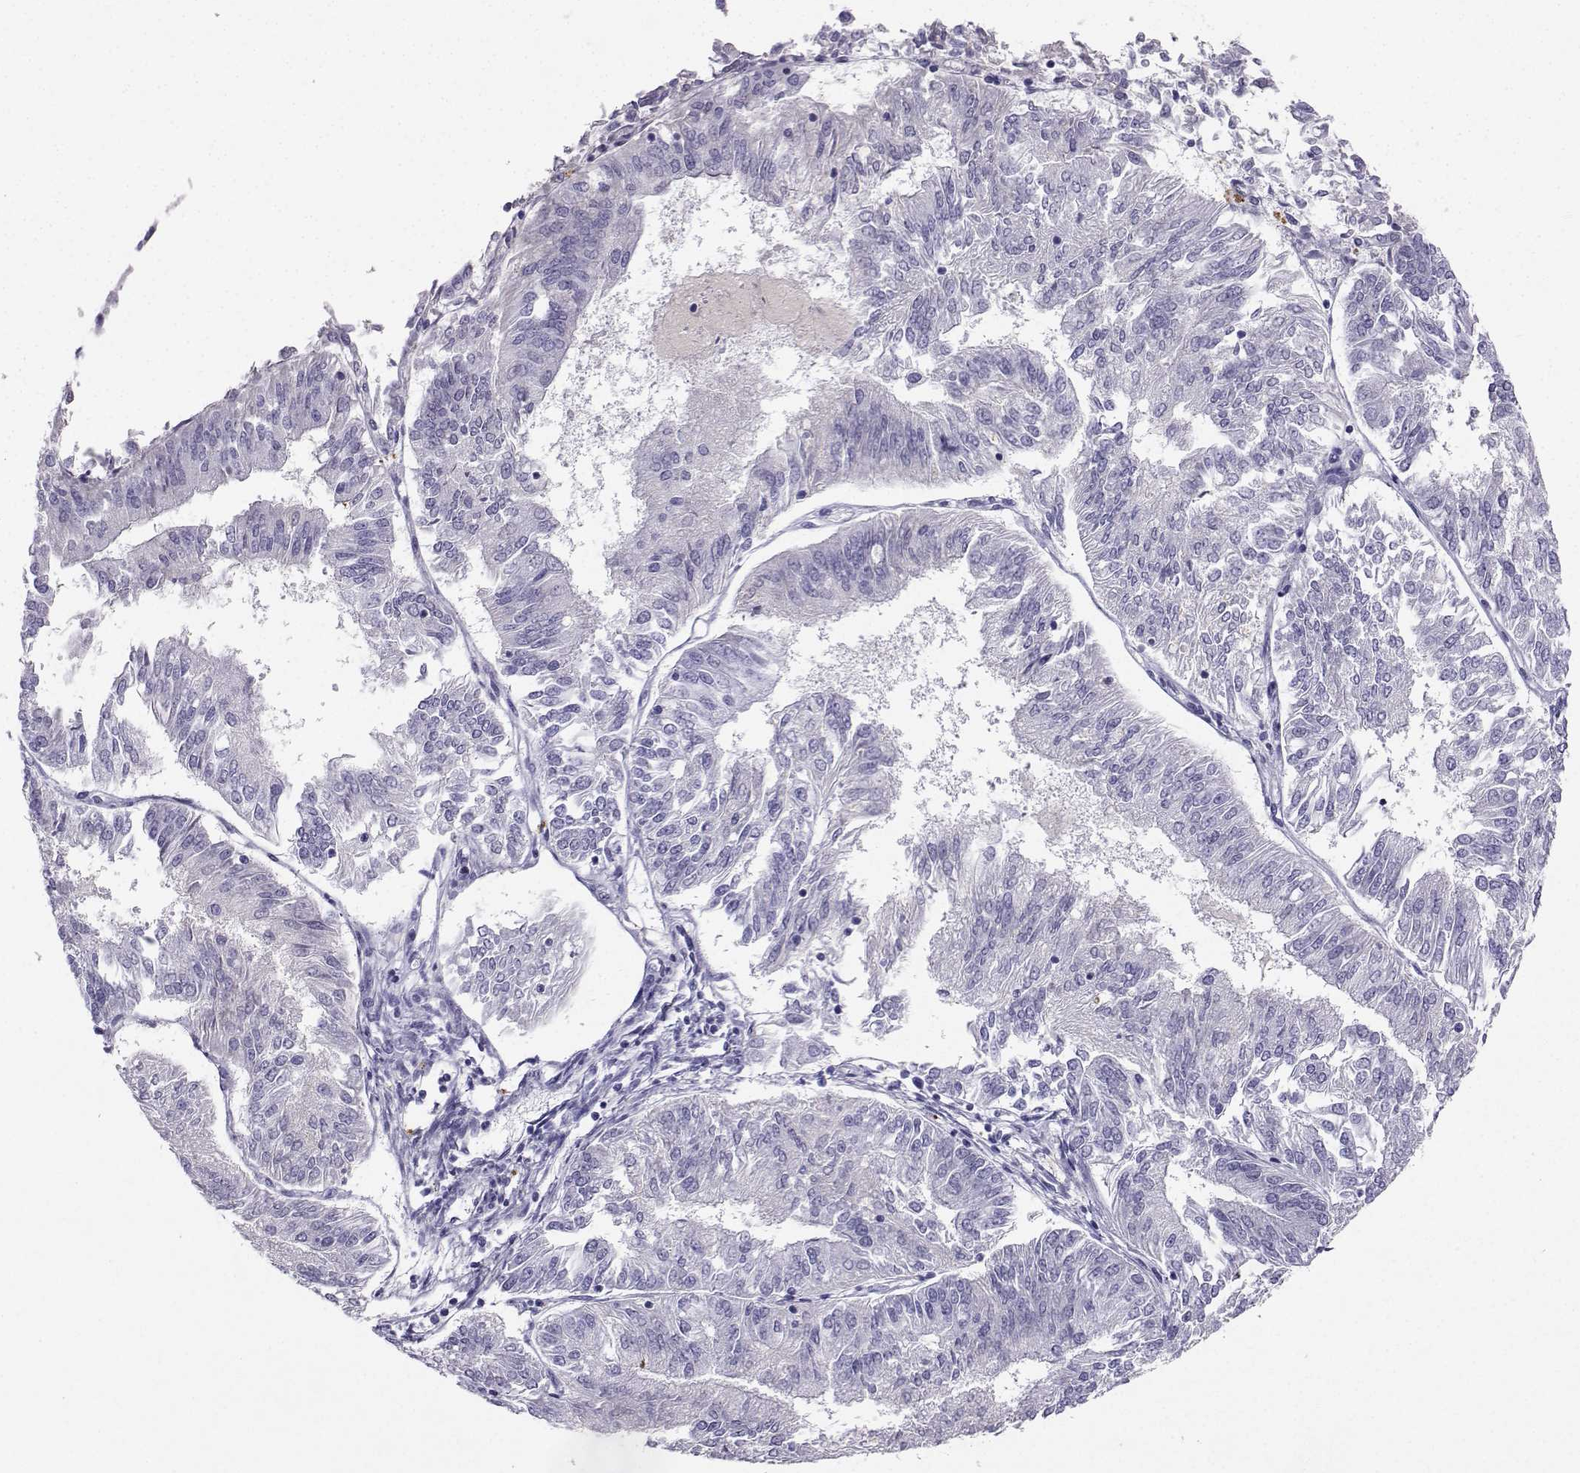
{"staining": {"intensity": "negative", "quantity": "none", "location": "none"}, "tissue": "endometrial cancer", "cell_type": "Tumor cells", "image_type": "cancer", "snomed": [{"axis": "morphology", "description": "Adenocarcinoma, NOS"}, {"axis": "topography", "description": "Endometrium"}], "caption": "IHC of human endometrial cancer shows no expression in tumor cells.", "gene": "GRIK4", "patient": {"sex": "female", "age": 58}}